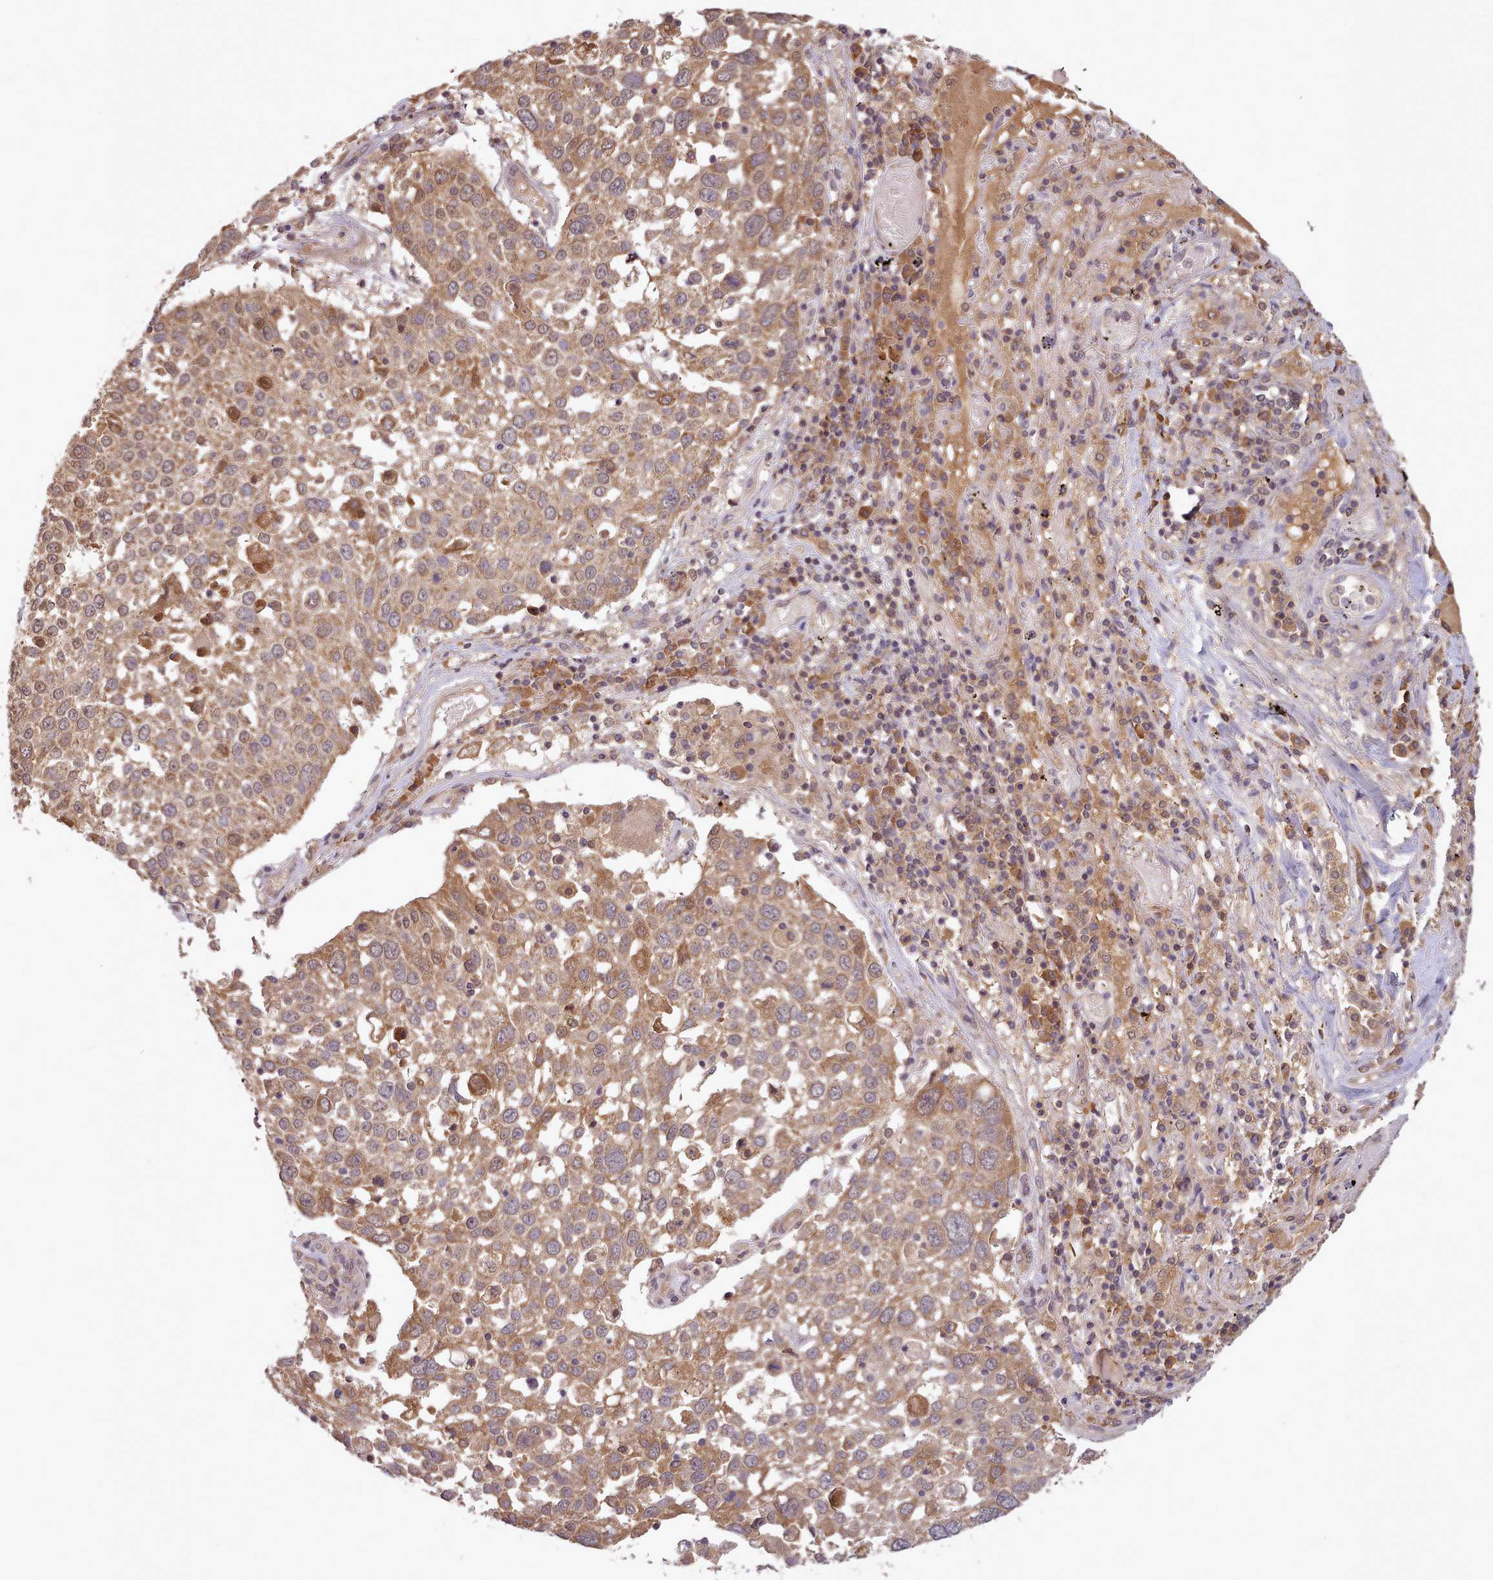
{"staining": {"intensity": "moderate", "quantity": ">75%", "location": "cytoplasmic/membranous"}, "tissue": "lung cancer", "cell_type": "Tumor cells", "image_type": "cancer", "snomed": [{"axis": "morphology", "description": "Squamous cell carcinoma, NOS"}, {"axis": "topography", "description": "Lung"}], "caption": "IHC of human lung cancer exhibits medium levels of moderate cytoplasmic/membranous expression in about >75% of tumor cells.", "gene": "PIP4P1", "patient": {"sex": "male", "age": 65}}